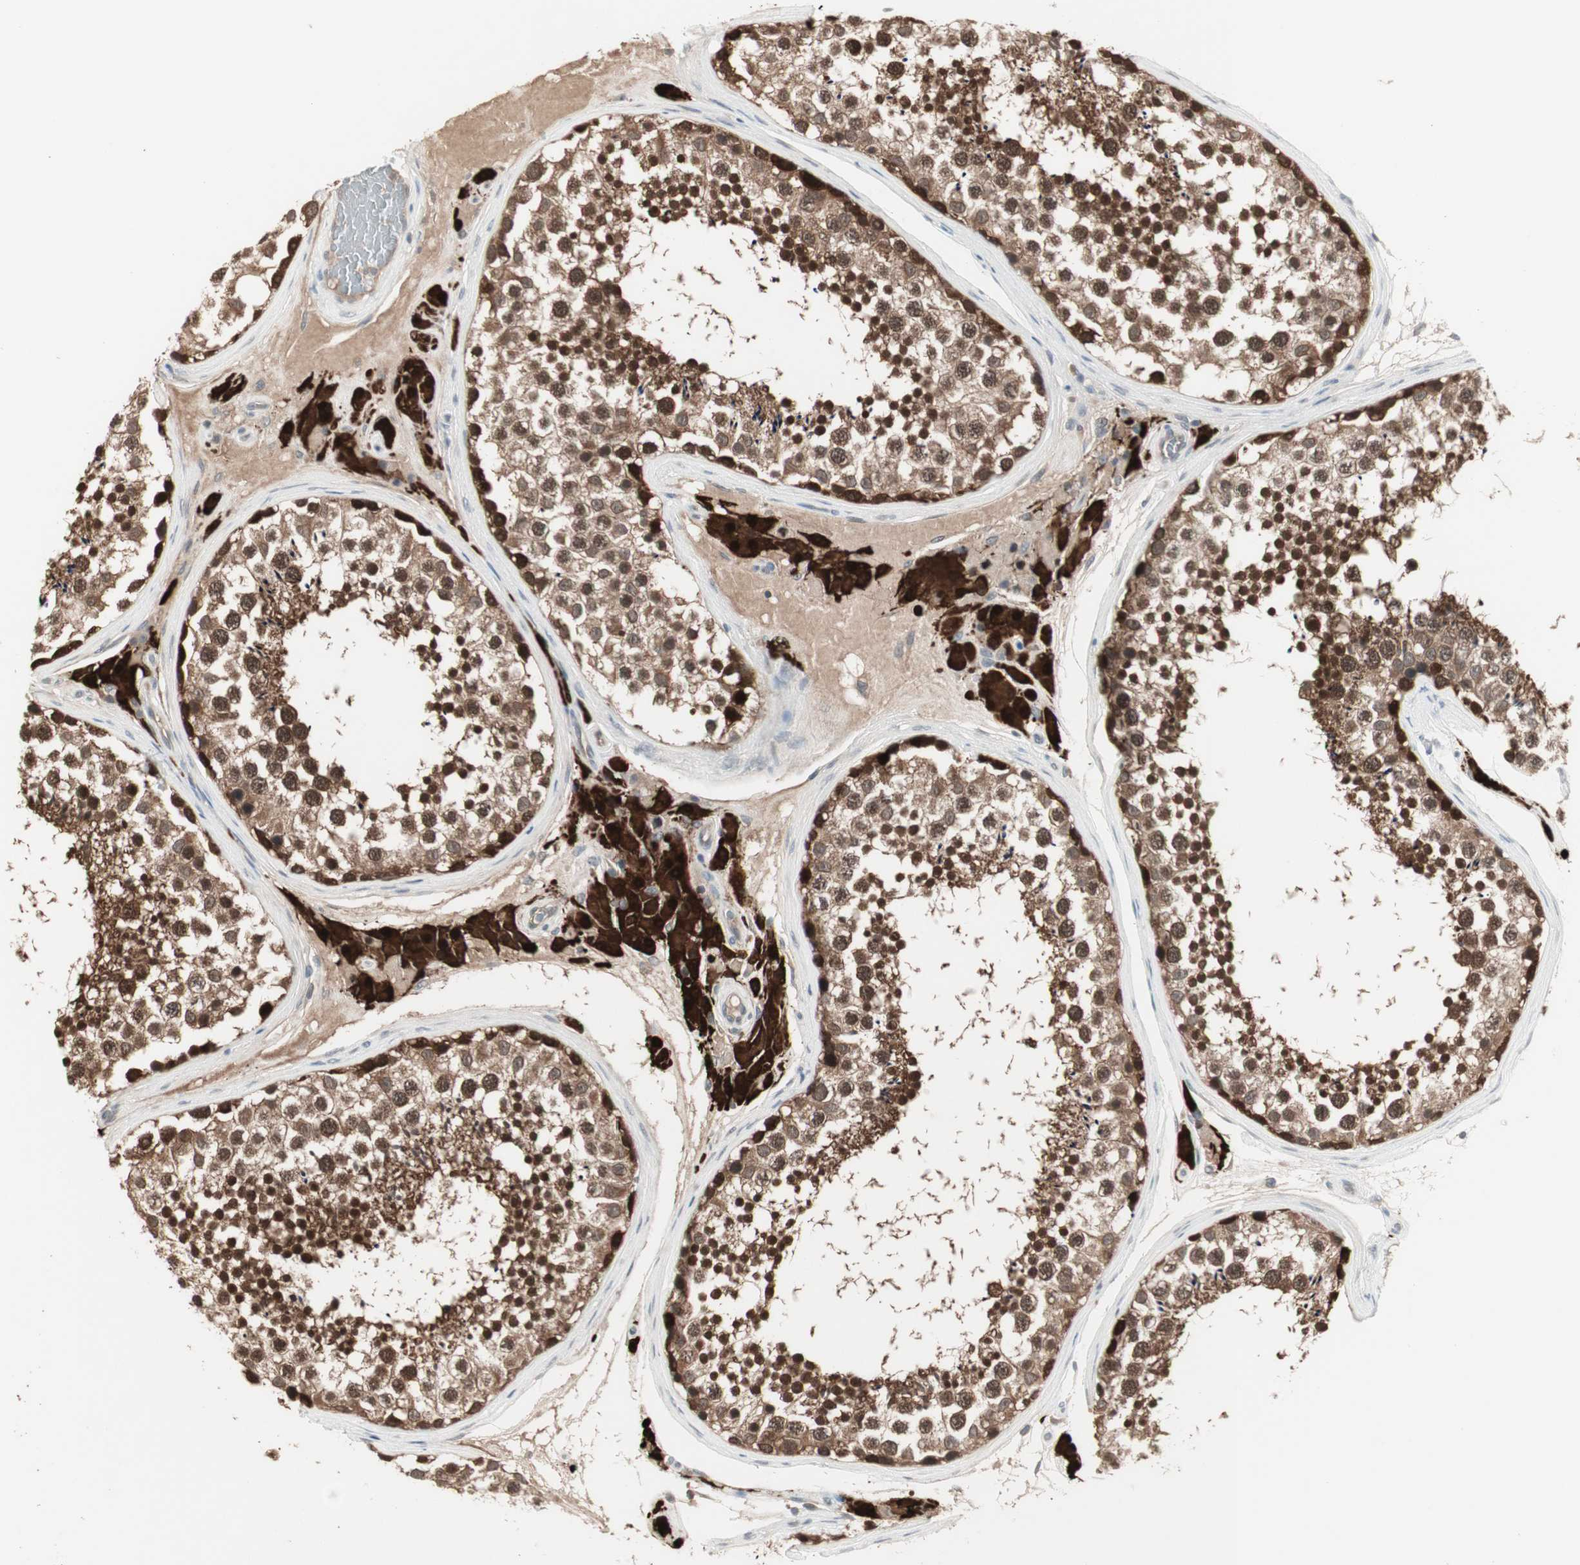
{"staining": {"intensity": "strong", "quantity": ">75%", "location": "cytoplasmic/membranous,nuclear"}, "tissue": "testis", "cell_type": "Cells in seminiferous ducts", "image_type": "normal", "snomed": [{"axis": "morphology", "description": "Normal tissue, NOS"}, {"axis": "topography", "description": "Testis"}], "caption": "Brown immunohistochemical staining in normal testis displays strong cytoplasmic/membranous,nuclear staining in approximately >75% of cells in seminiferous ducts.", "gene": "PTPA", "patient": {"sex": "male", "age": 46}}